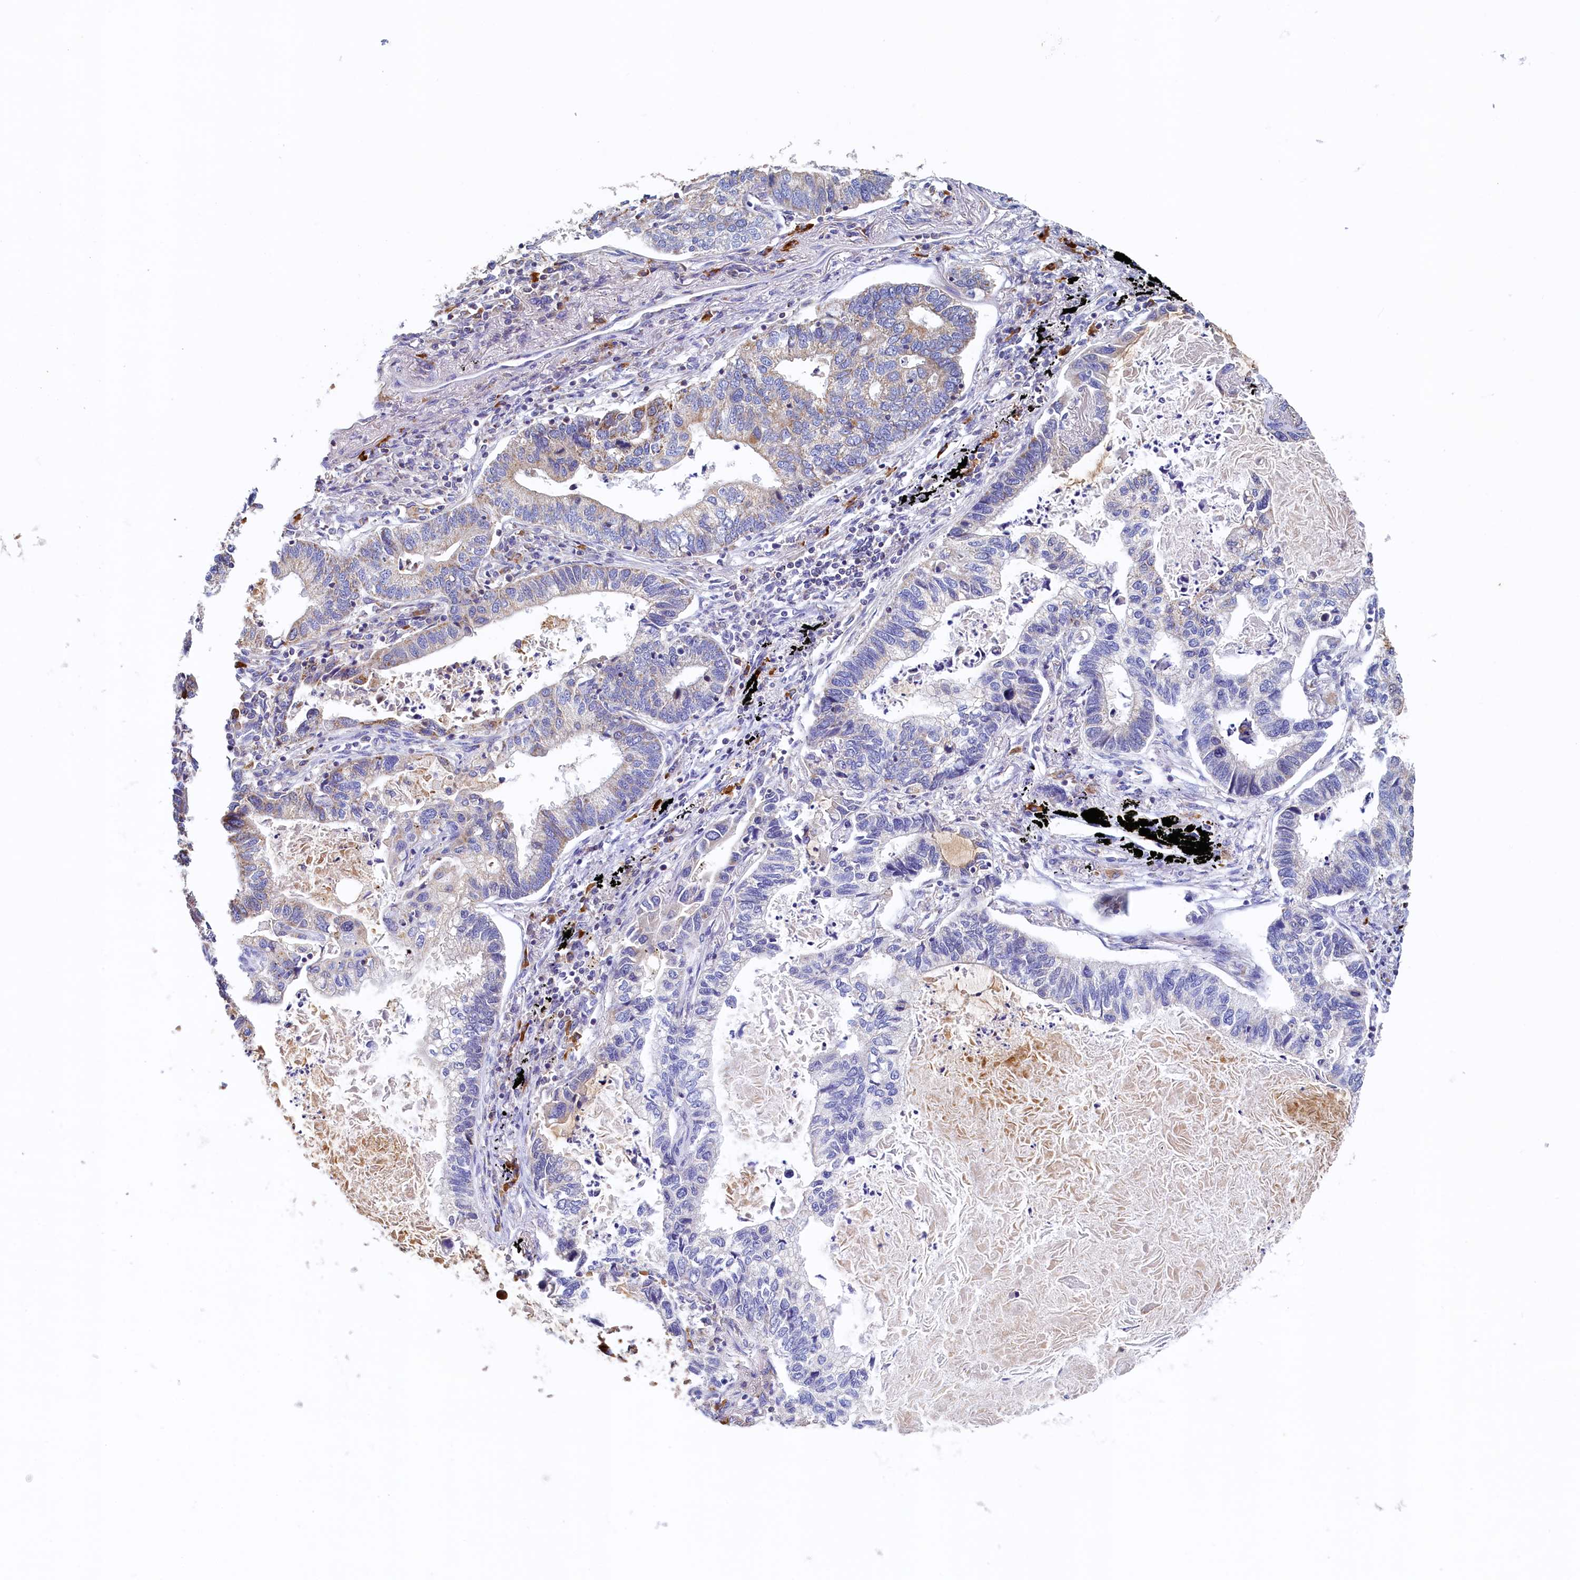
{"staining": {"intensity": "moderate", "quantity": "<25%", "location": "cytoplasmic/membranous"}, "tissue": "lung cancer", "cell_type": "Tumor cells", "image_type": "cancer", "snomed": [{"axis": "morphology", "description": "Adenocarcinoma, NOS"}, {"axis": "topography", "description": "Lung"}], "caption": "Immunohistochemistry of lung adenocarcinoma displays low levels of moderate cytoplasmic/membranous staining in about <25% of tumor cells. (Brightfield microscopy of DAB IHC at high magnification).", "gene": "POC1A", "patient": {"sex": "male", "age": 67}}